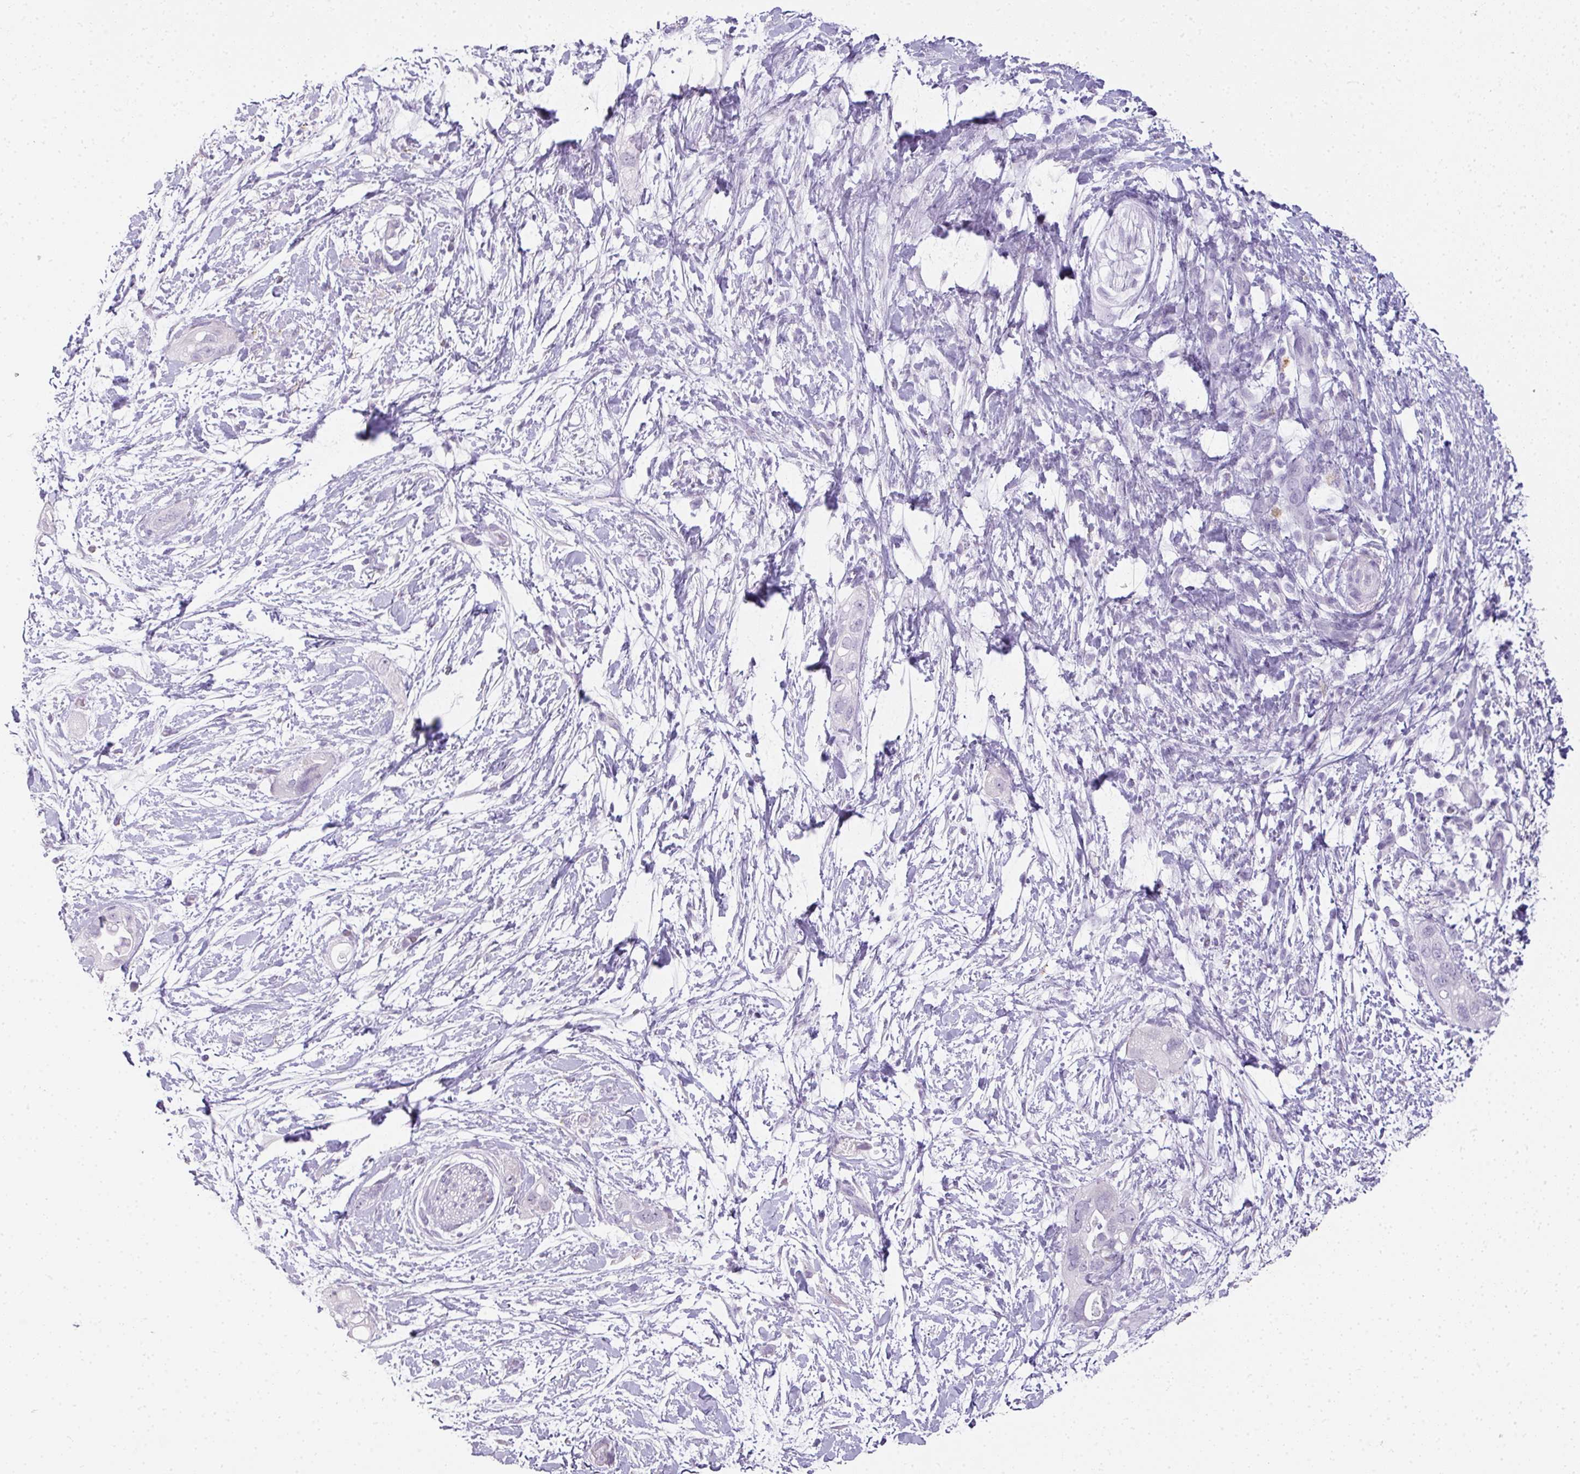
{"staining": {"intensity": "negative", "quantity": "none", "location": "none"}, "tissue": "pancreatic cancer", "cell_type": "Tumor cells", "image_type": "cancer", "snomed": [{"axis": "morphology", "description": "Adenocarcinoma, NOS"}, {"axis": "topography", "description": "Pancreas"}], "caption": "This is an immunohistochemistry (IHC) histopathology image of human pancreatic cancer. There is no staining in tumor cells.", "gene": "RBMY1F", "patient": {"sex": "female", "age": 72}}